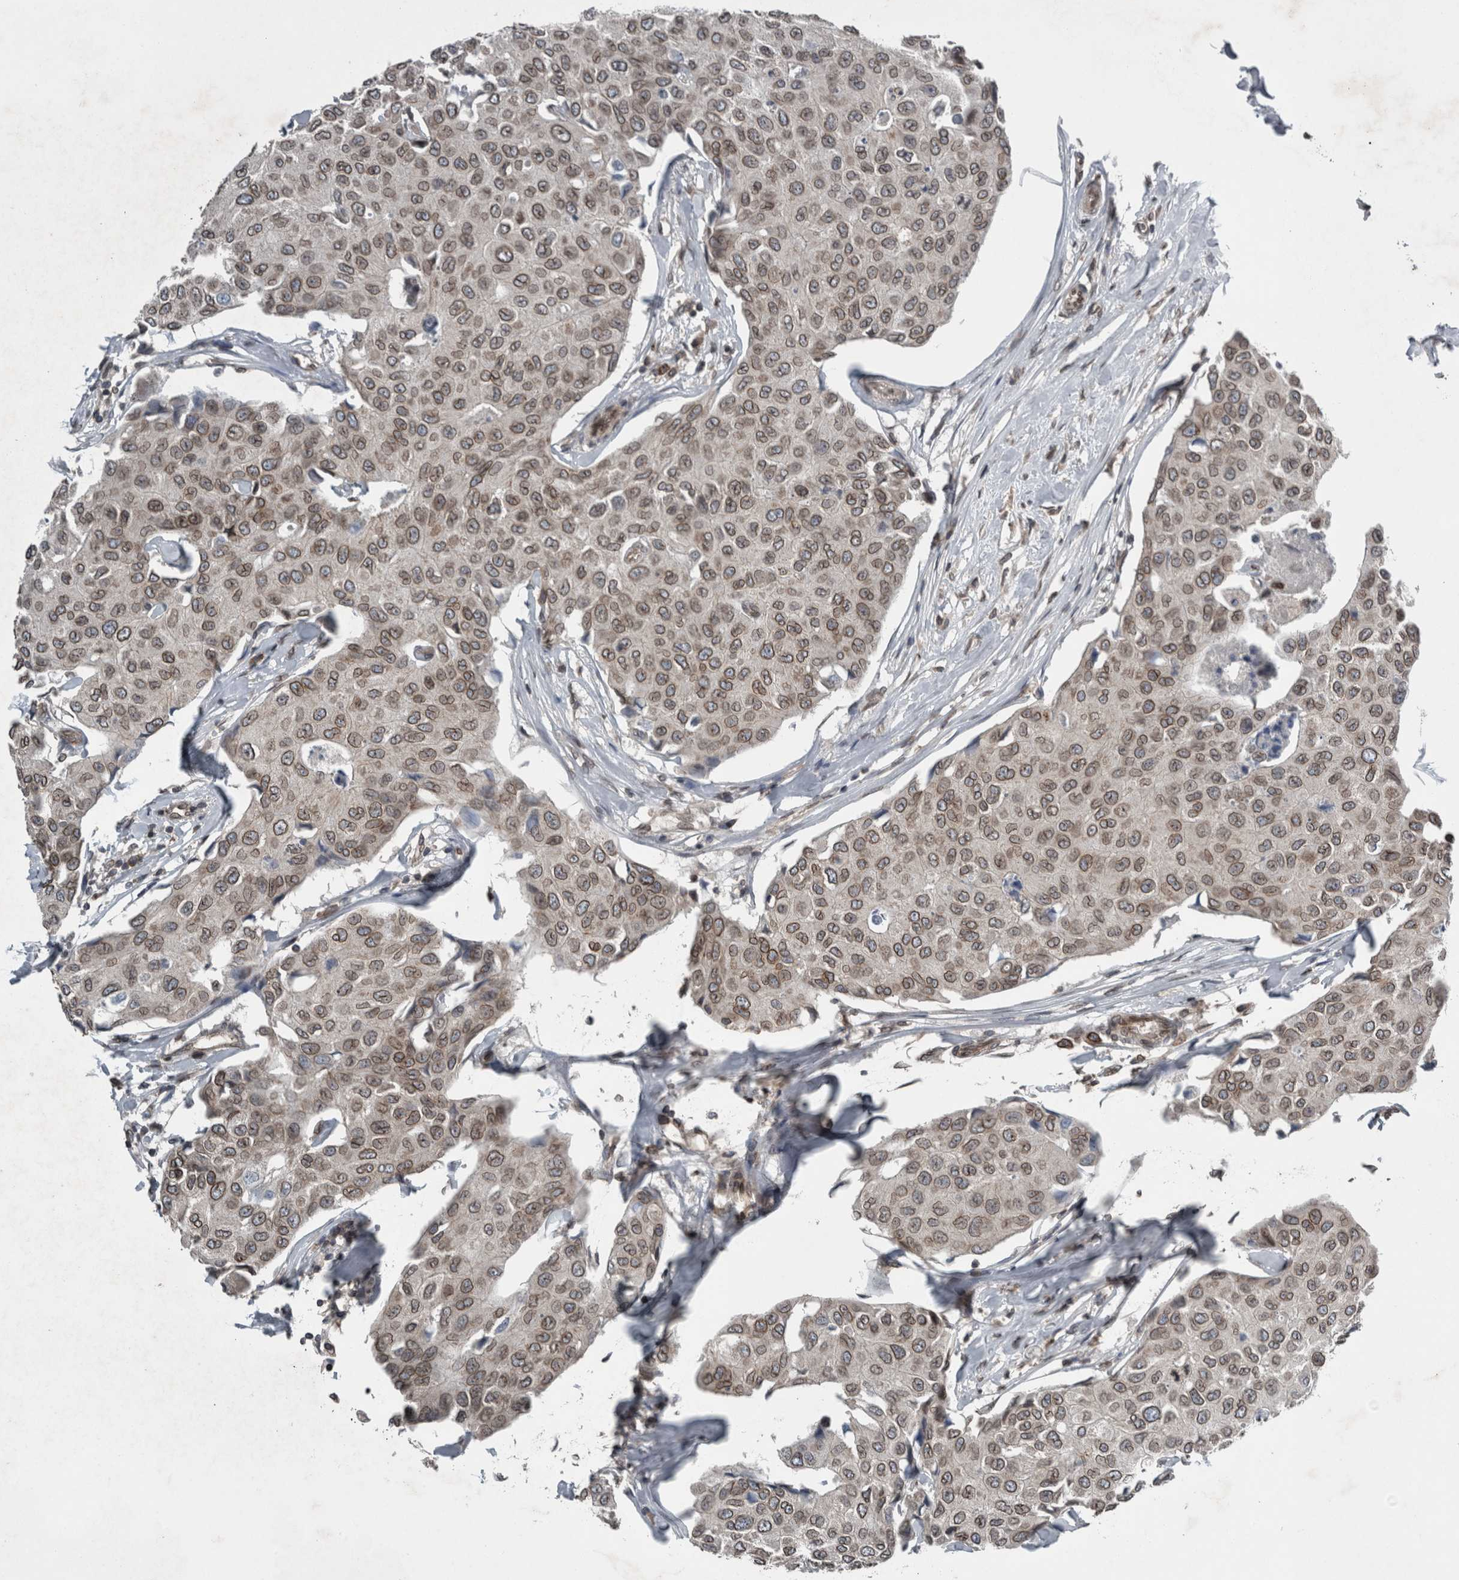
{"staining": {"intensity": "moderate", "quantity": ">75%", "location": "cytoplasmic/membranous,nuclear"}, "tissue": "breast cancer", "cell_type": "Tumor cells", "image_type": "cancer", "snomed": [{"axis": "morphology", "description": "Duct carcinoma"}, {"axis": "topography", "description": "Breast"}], "caption": "Protein staining reveals moderate cytoplasmic/membranous and nuclear staining in about >75% of tumor cells in breast infiltrating ductal carcinoma. The protein of interest is stained brown, and the nuclei are stained in blue (DAB (3,3'-diaminobenzidine) IHC with brightfield microscopy, high magnification).", "gene": "RANBP2", "patient": {"sex": "female", "age": 80}}